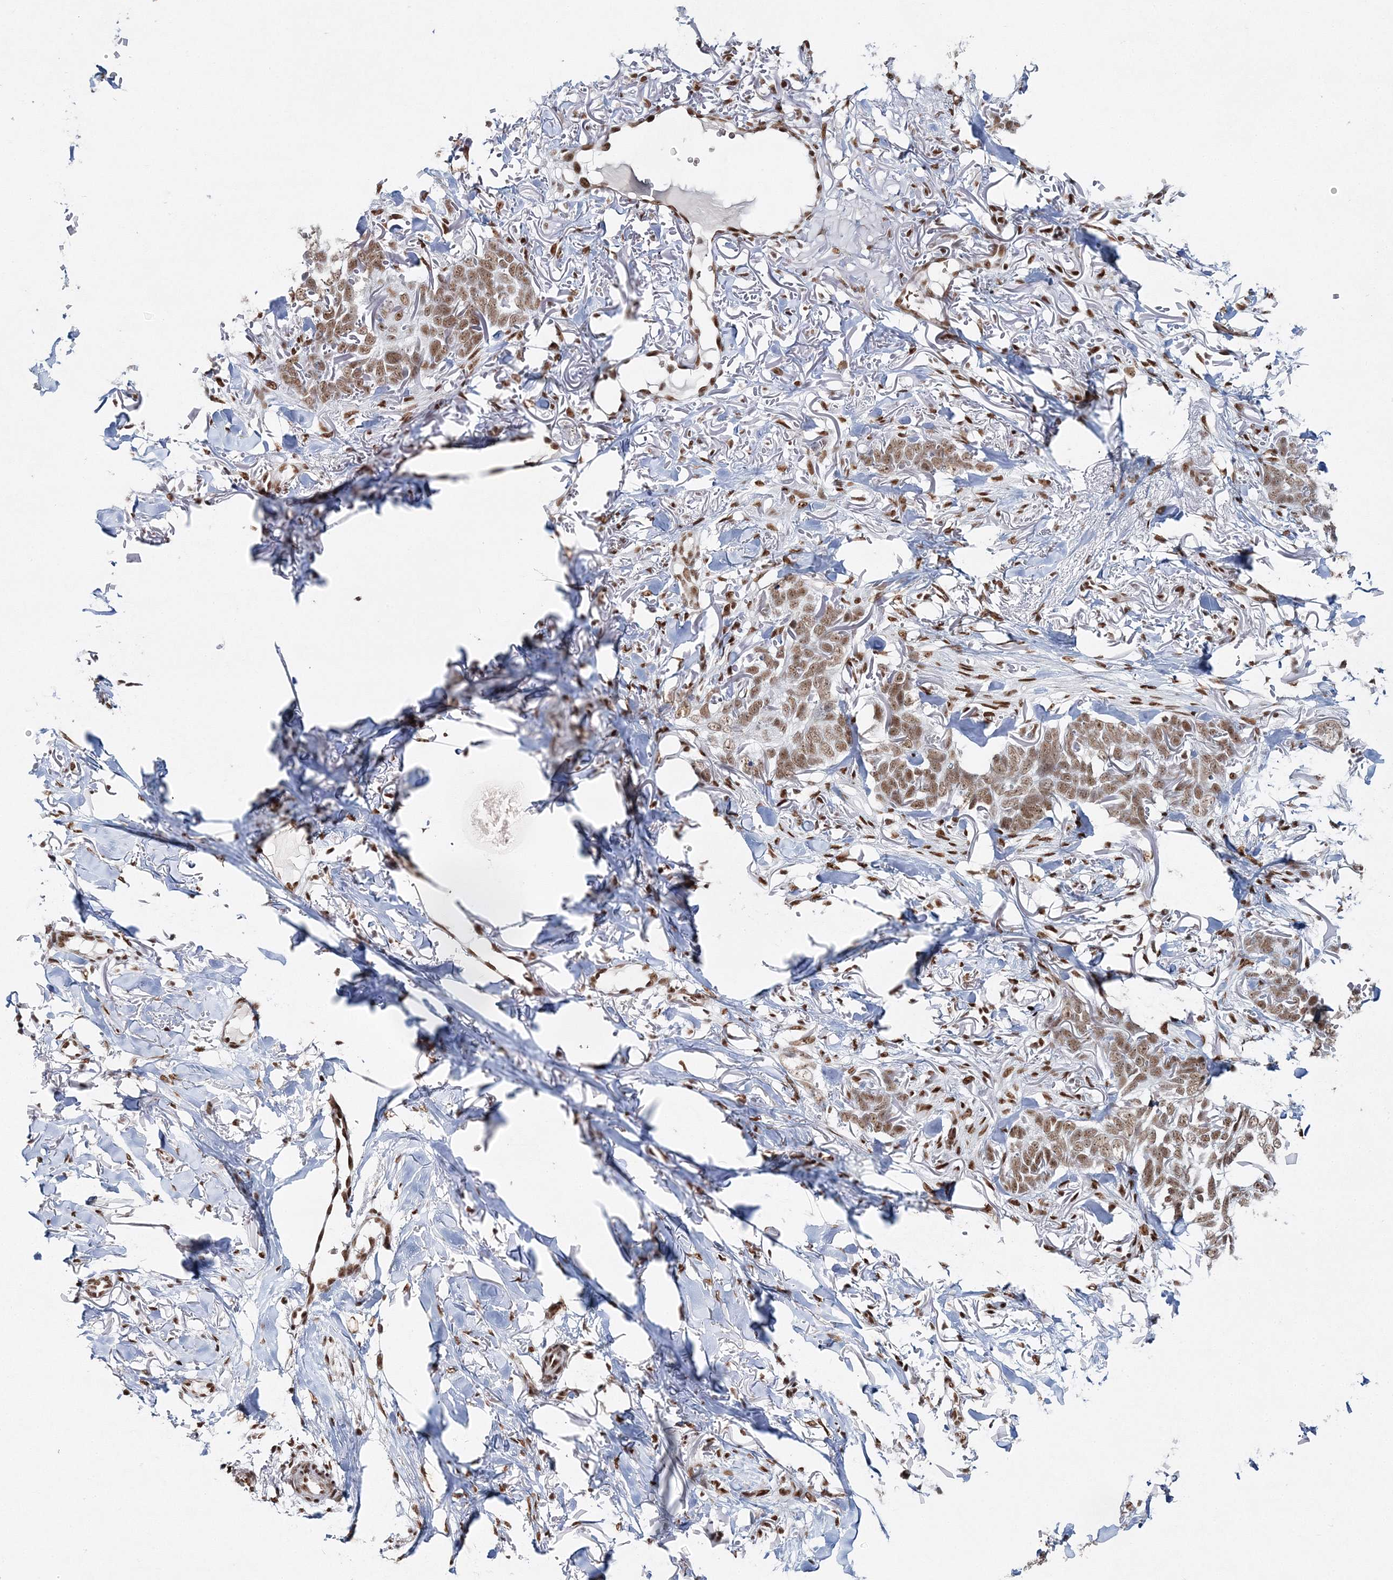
{"staining": {"intensity": "moderate", "quantity": ">75%", "location": "nuclear"}, "tissue": "skin cancer", "cell_type": "Tumor cells", "image_type": "cancer", "snomed": [{"axis": "morphology", "description": "Normal tissue, NOS"}, {"axis": "morphology", "description": "Basal cell carcinoma"}, {"axis": "topography", "description": "Skin"}], "caption": "Human basal cell carcinoma (skin) stained with a brown dye exhibits moderate nuclear positive staining in approximately >75% of tumor cells.", "gene": "QRICH1", "patient": {"sex": "male", "age": 77}}